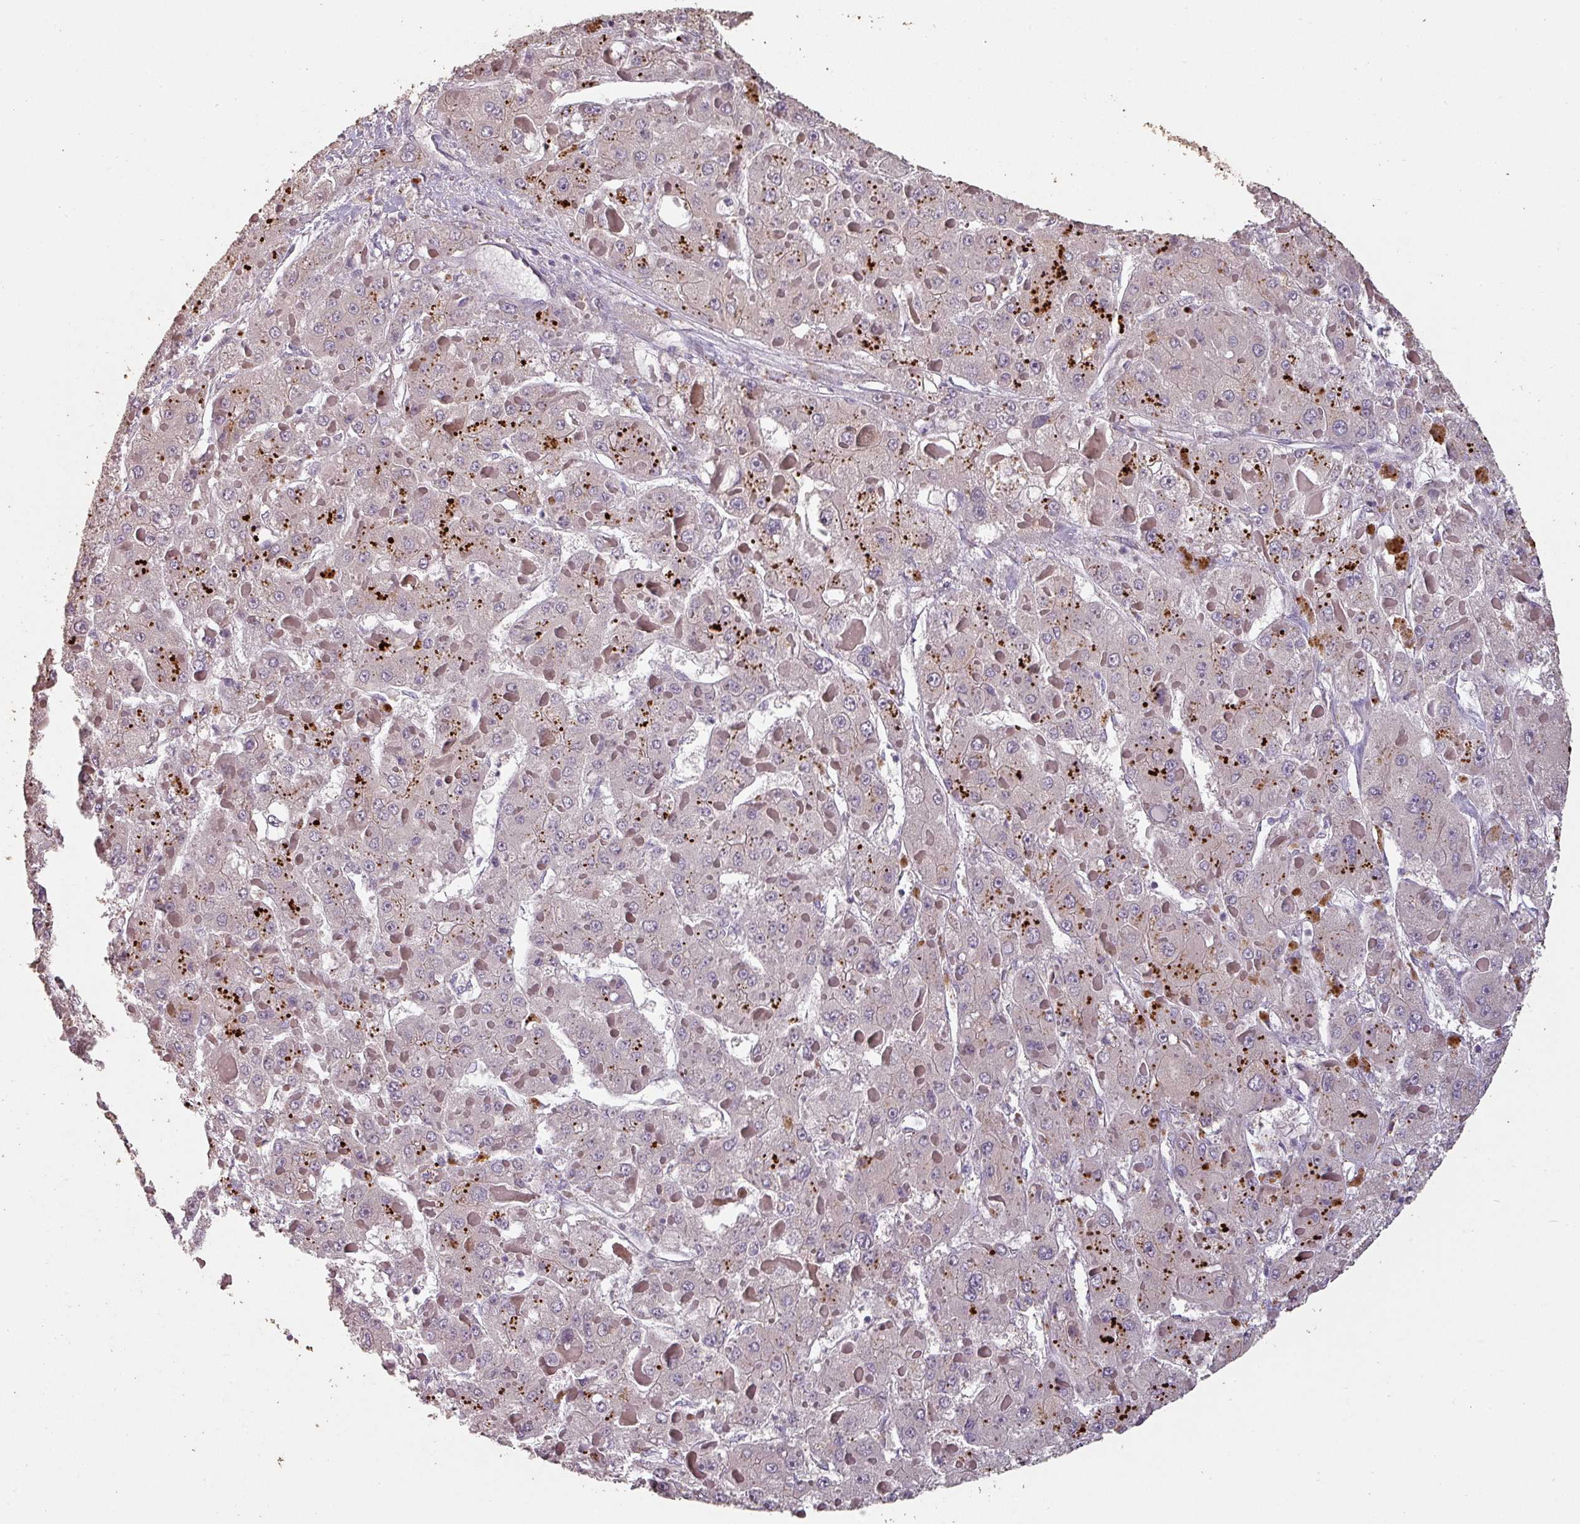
{"staining": {"intensity": "strong", "quantity": "<25%", "location": "cytoplasmic/membranous"}, "tissue": "liver cancer", "cell_type": "Tumor cells", "image_type": "cancer", "snomed": [{"axis": "morphology", "description": "Carcinoma, Hepatocellular, NOS"}, {"axis": "topography", "description": "Liver"}], "caption": "High-power microscopy captured an IHC image of liver hepatocellular carcinoma, revealing strong cytoplasmic/membranous expression in about <25% of tumor cells.", "gene": "LYPLA1", "patient": {"sex": "female", "age": 73}}